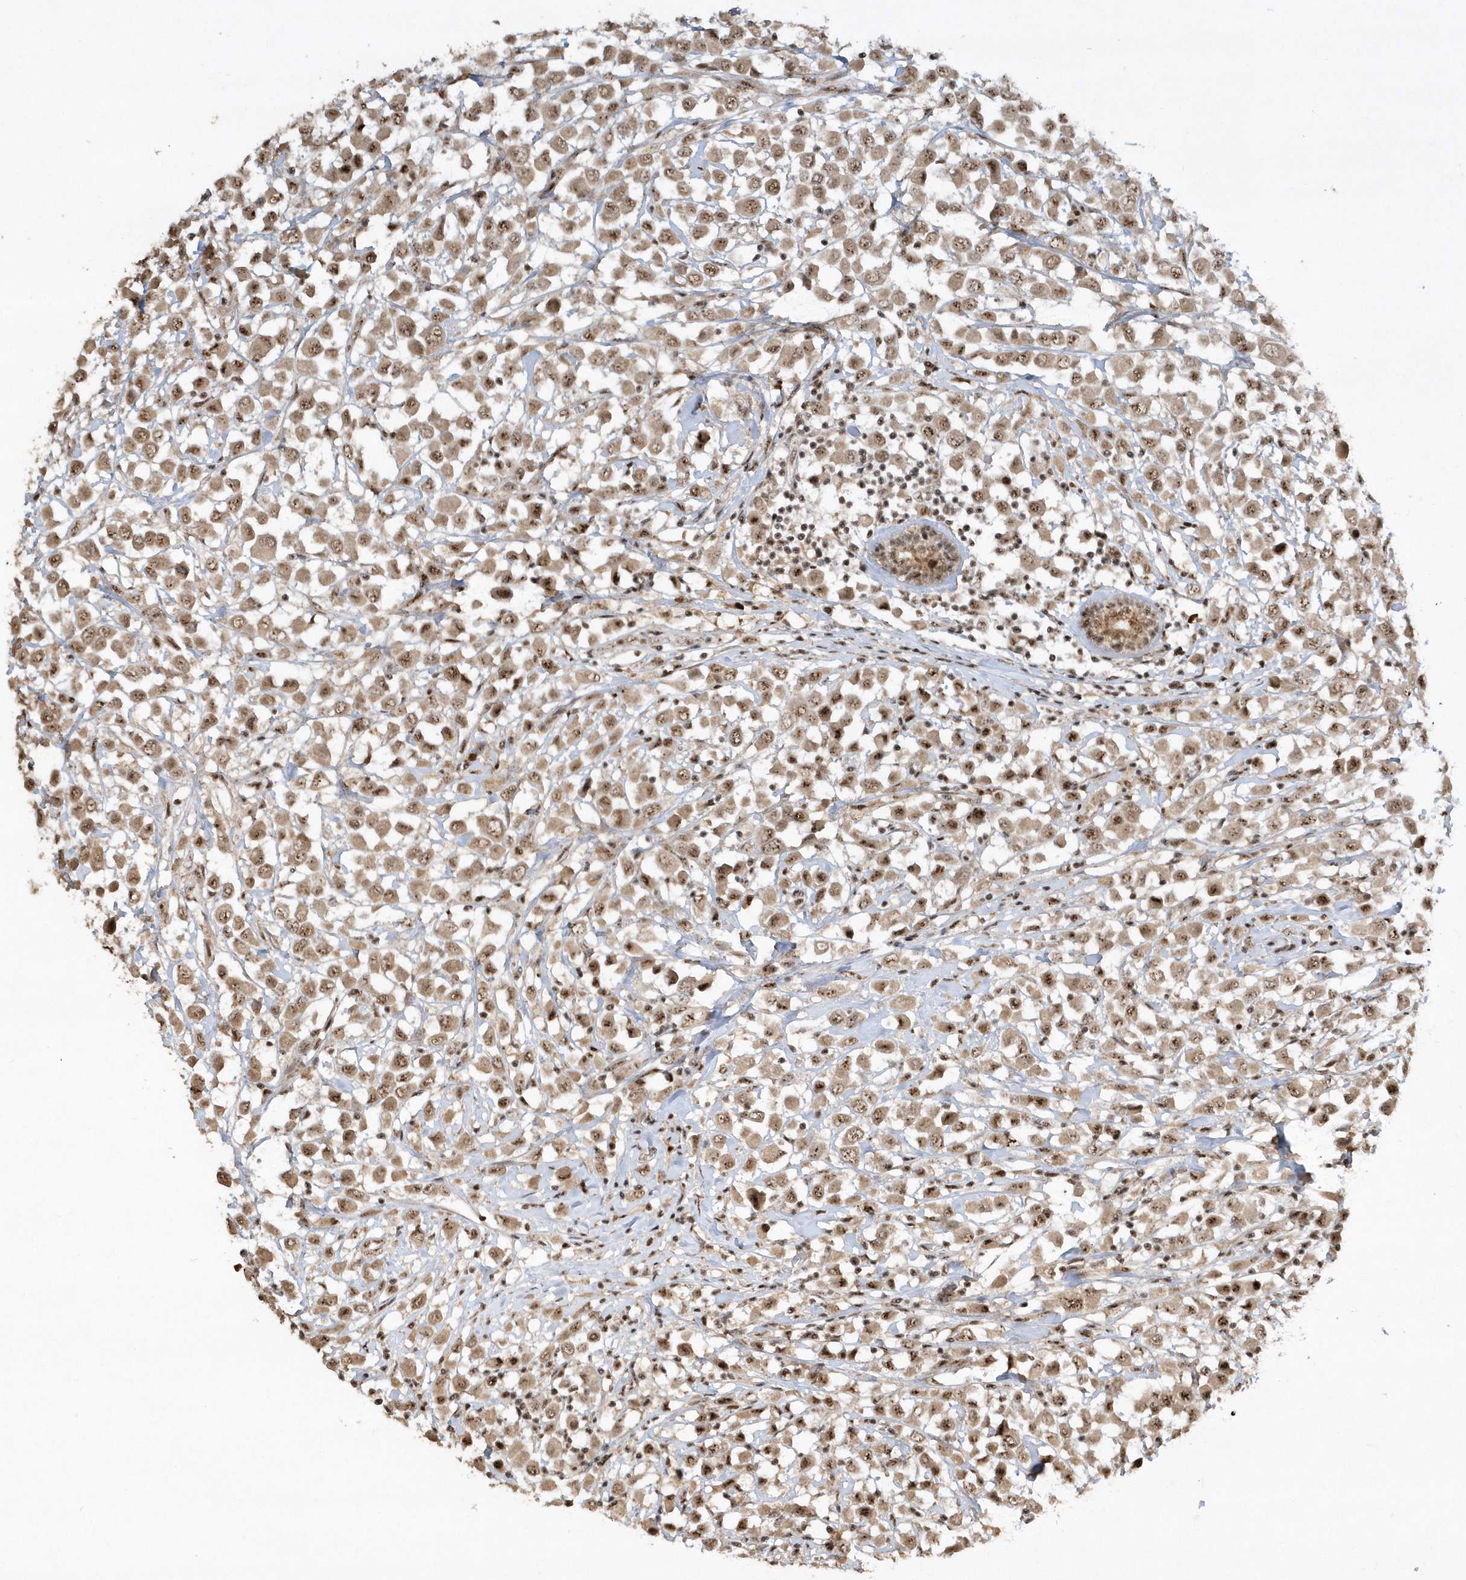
{"staining": {"intensity": "moderate", "quantity": ">75%", "location": "nuclear"}, "tissue": "breast cancer", "cell_type": "Tumor cells", "image_type": "cancer", "snomed": [{"axis": "morphology", "description": "Duct carcinoma"}, {"axis": "topography", "description": "Breast"}], "caption": "The micrograph exhibits a brown stain indicating the presence of a protein in the nuclear of tumor cells in invasive ductal carcinoma (breast). (DAB (3,3'-diaminobenzidine) IHC, brown staining for protein, blue staining for nuclei).", "gene": "POLR3B", "patient": {"sex": "female", "age": 61}}